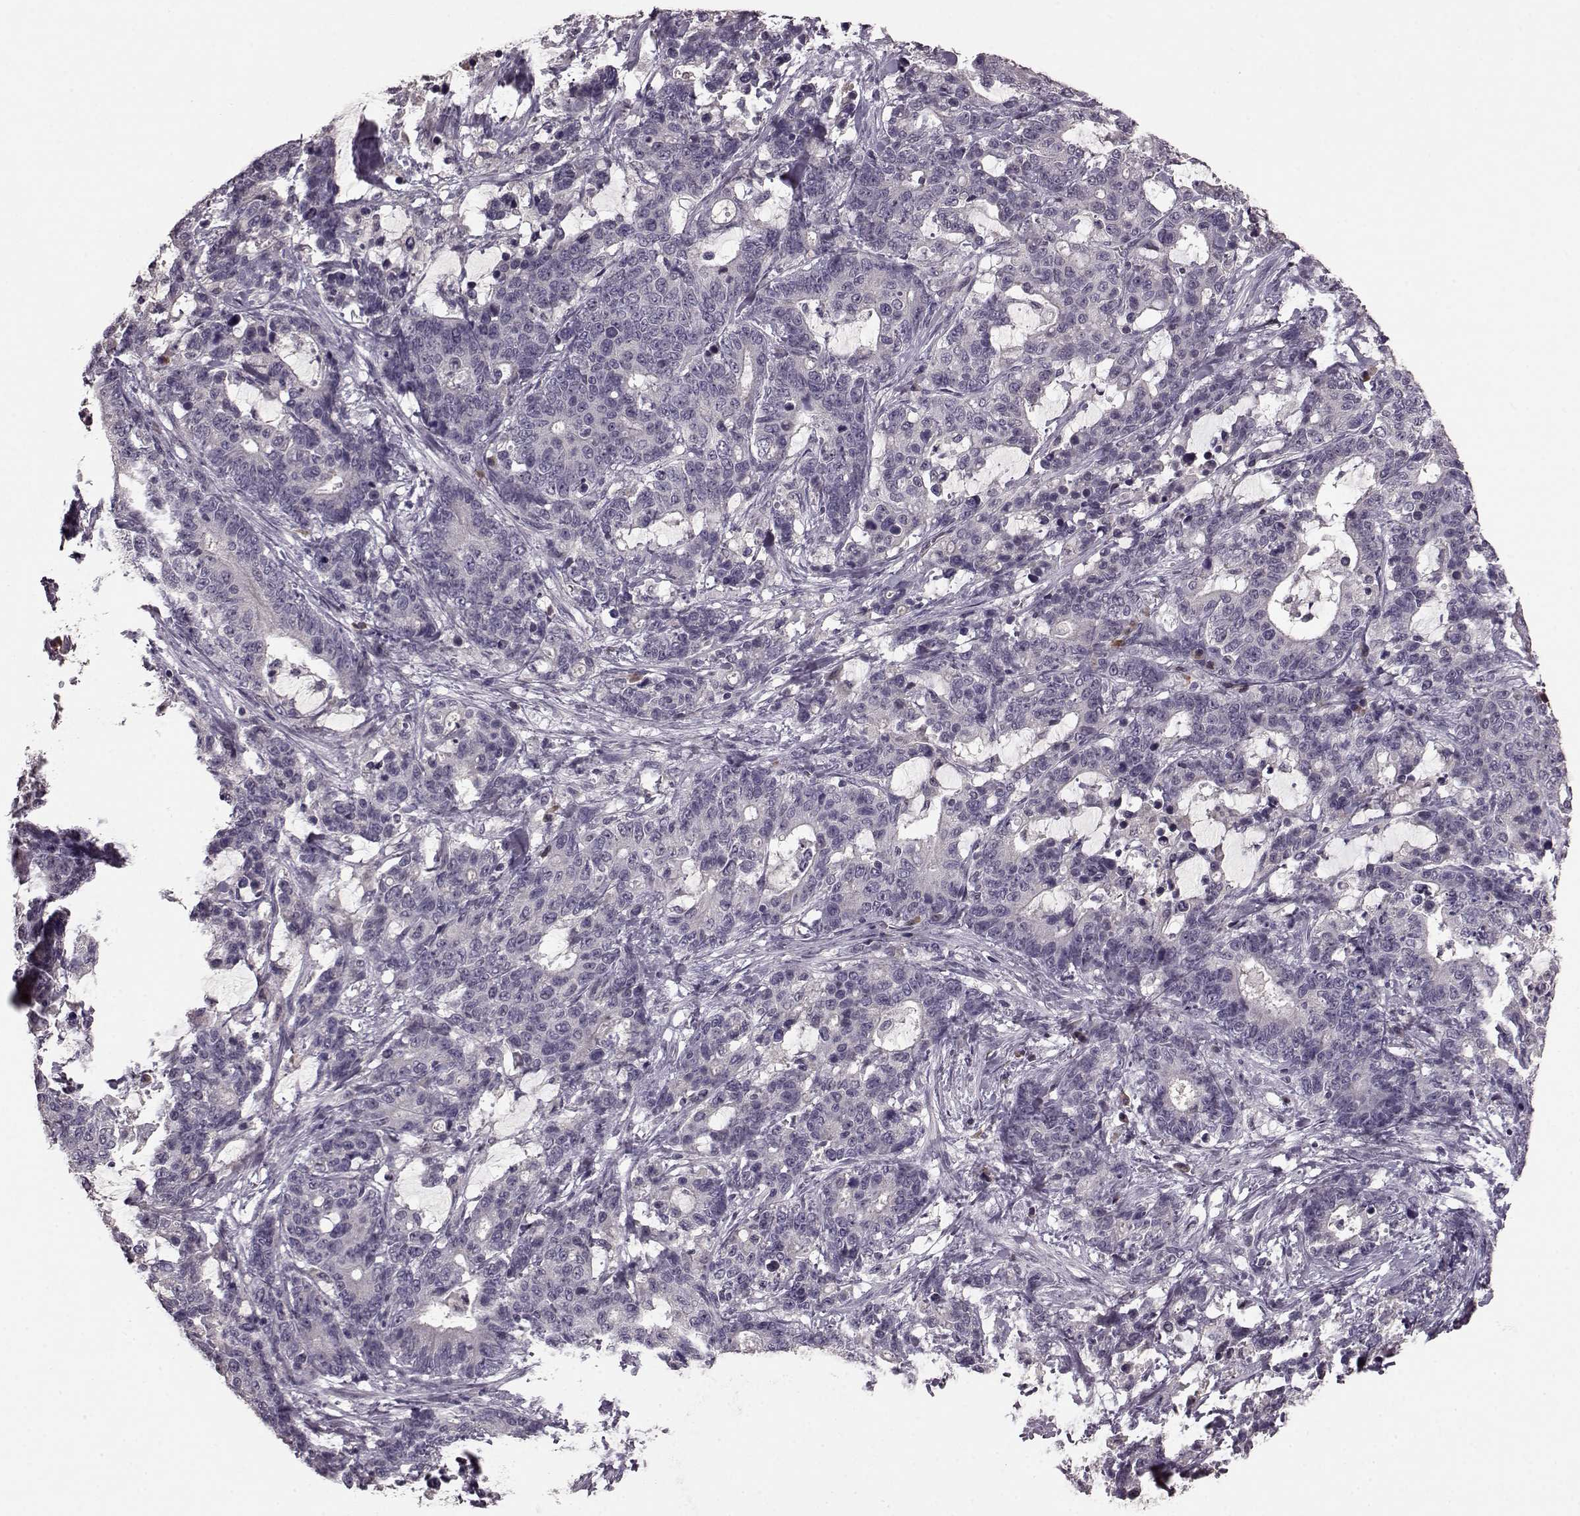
{"staining": {"intensity": "negative", "quantity": "none", "location": "none"}, "tissue": "stomach cancer", "cell_type": "Tumor cells", "image_type": "cancer", "snomed": [{"axis": "morphology", "description": "Normal tissue, NOS"}, {"axis": "morphology", "description": "Adenocarcinoma, NOS"}, {"axis": "topography", "description": "Stomach"}], "caption": "Immunohistochemistry (IHC) image of human stomach cancer stained for a protein (brown), which demonstrates no expression in tumor cells.", "gene": "NRL", "patient": {"sex": "female", "age": 64}}